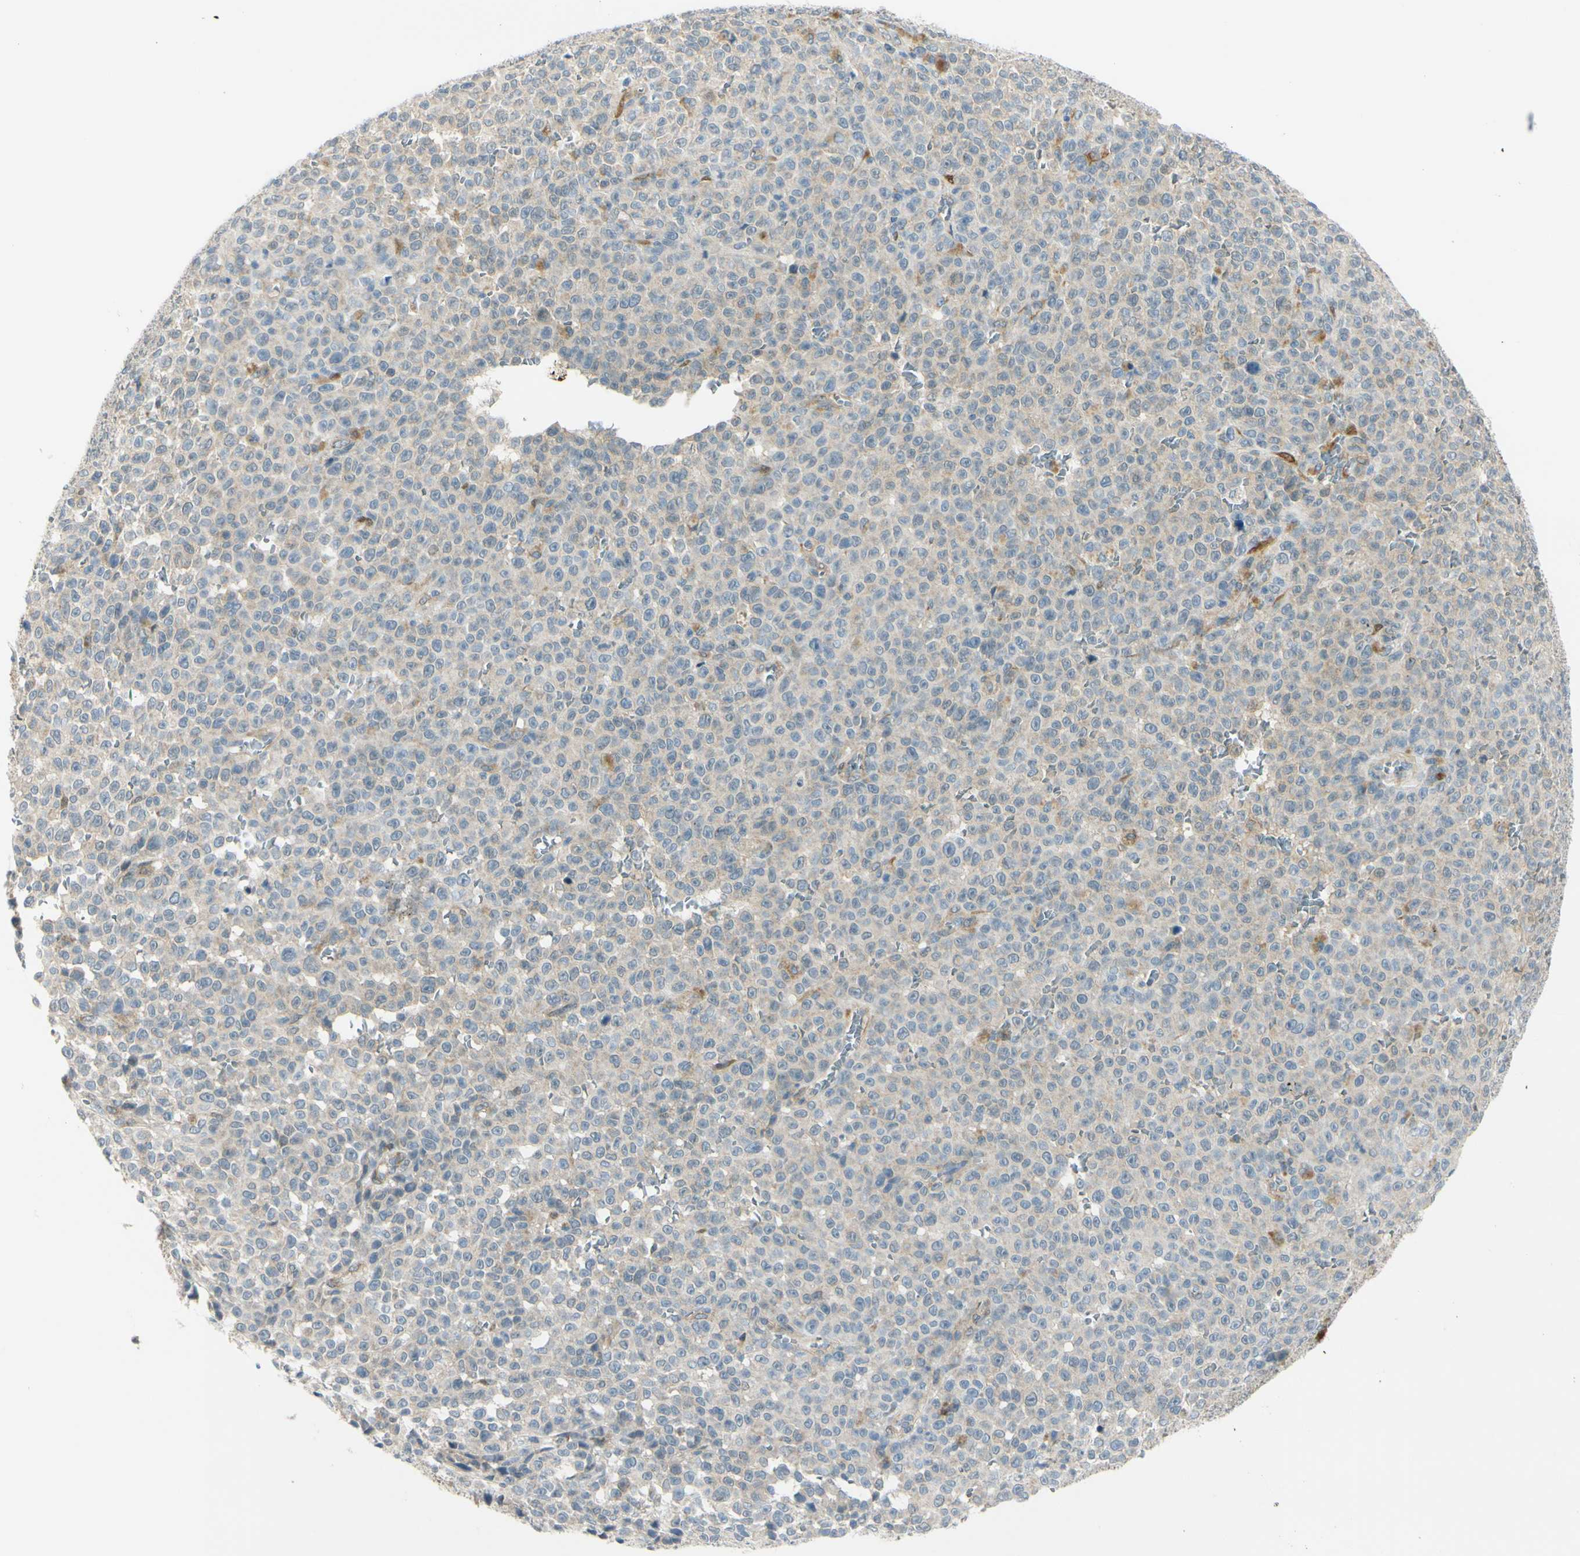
{"staining": {"intensity": "weak", "quantity": "25%-75%", "location": "cytoplasmic/membranous"}, "tissue": "melanoma", "cell_type": "Tumor cells", "image_type": "cancer", "snomed": [{"axis": "morphology", "description": "Malignant melanoma, NOS"}, {"axis": "topography", "description": "Skin"}], "caption": "DAB (3,3'-diaminobenzidine) immunohistochemical staining of human malignant melanoma demonstrates weak cytoplasmic/membranous protein positivity in approximately 25%-75% of tumor cells.", "gene": "FHL2", "patient": {"sex": "female", "age": 82}}